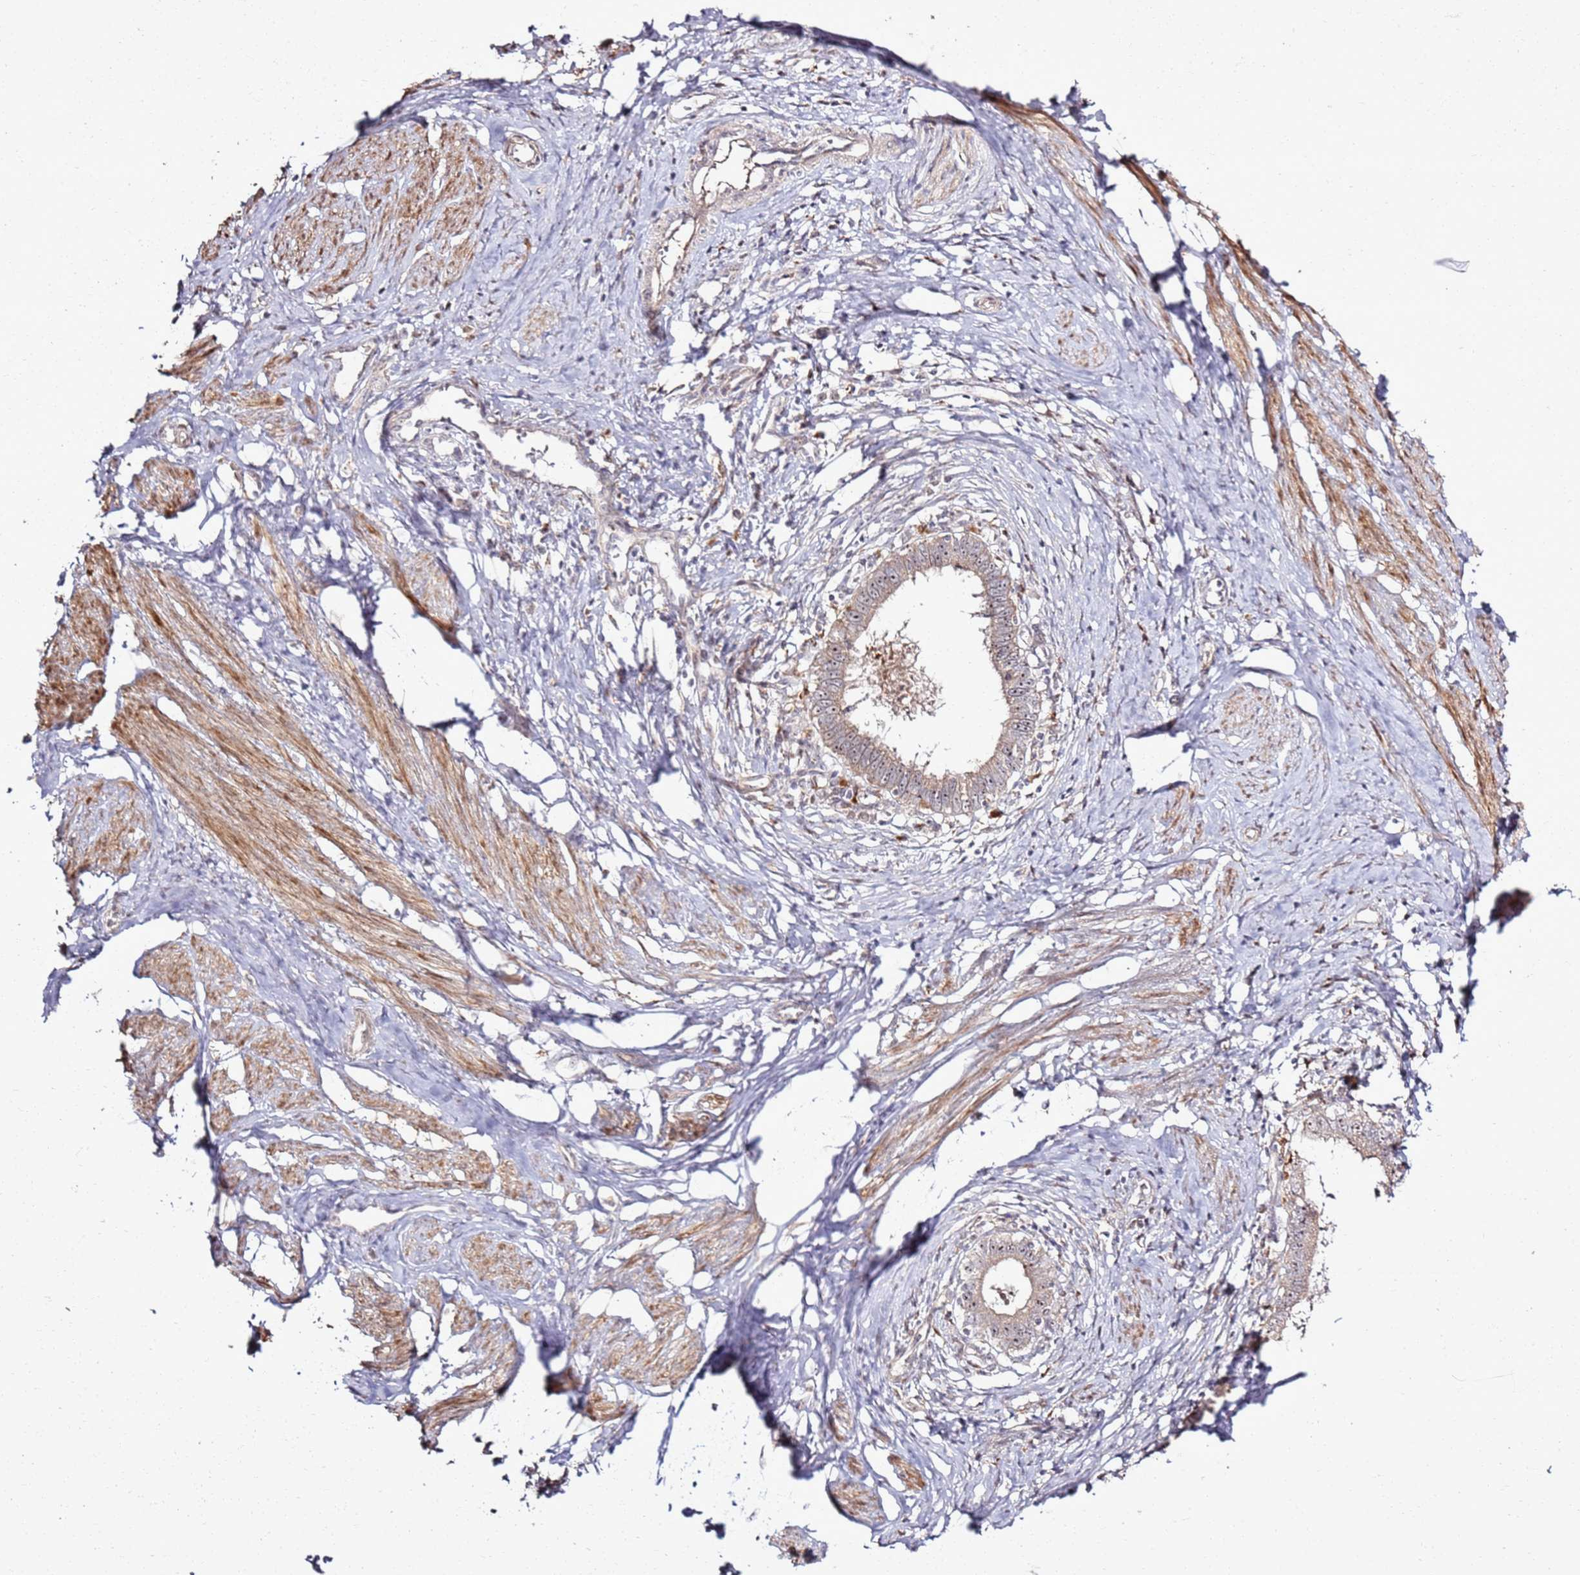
{"staining": {"intensity": "weak", "quantity": "25%-75%", "location": "nuclear"}, "tissue": "cervical cancer", "cell_type": "Tumor cells", "image_type": "cancer", "snomed": [{"axis": "morphology", "description": "Adenocarcinoma, NOS"}, {"axis": "topography", "description": "Cervix"}], "caption": "Immunohistochemical staining of cervical adenocarcinoma shows low levels of weak nuclear protein expression in approximately 25%-75% of tumor cells.", "gene": "CNPY1", "patient": {"sex": "female", "age": 36}}